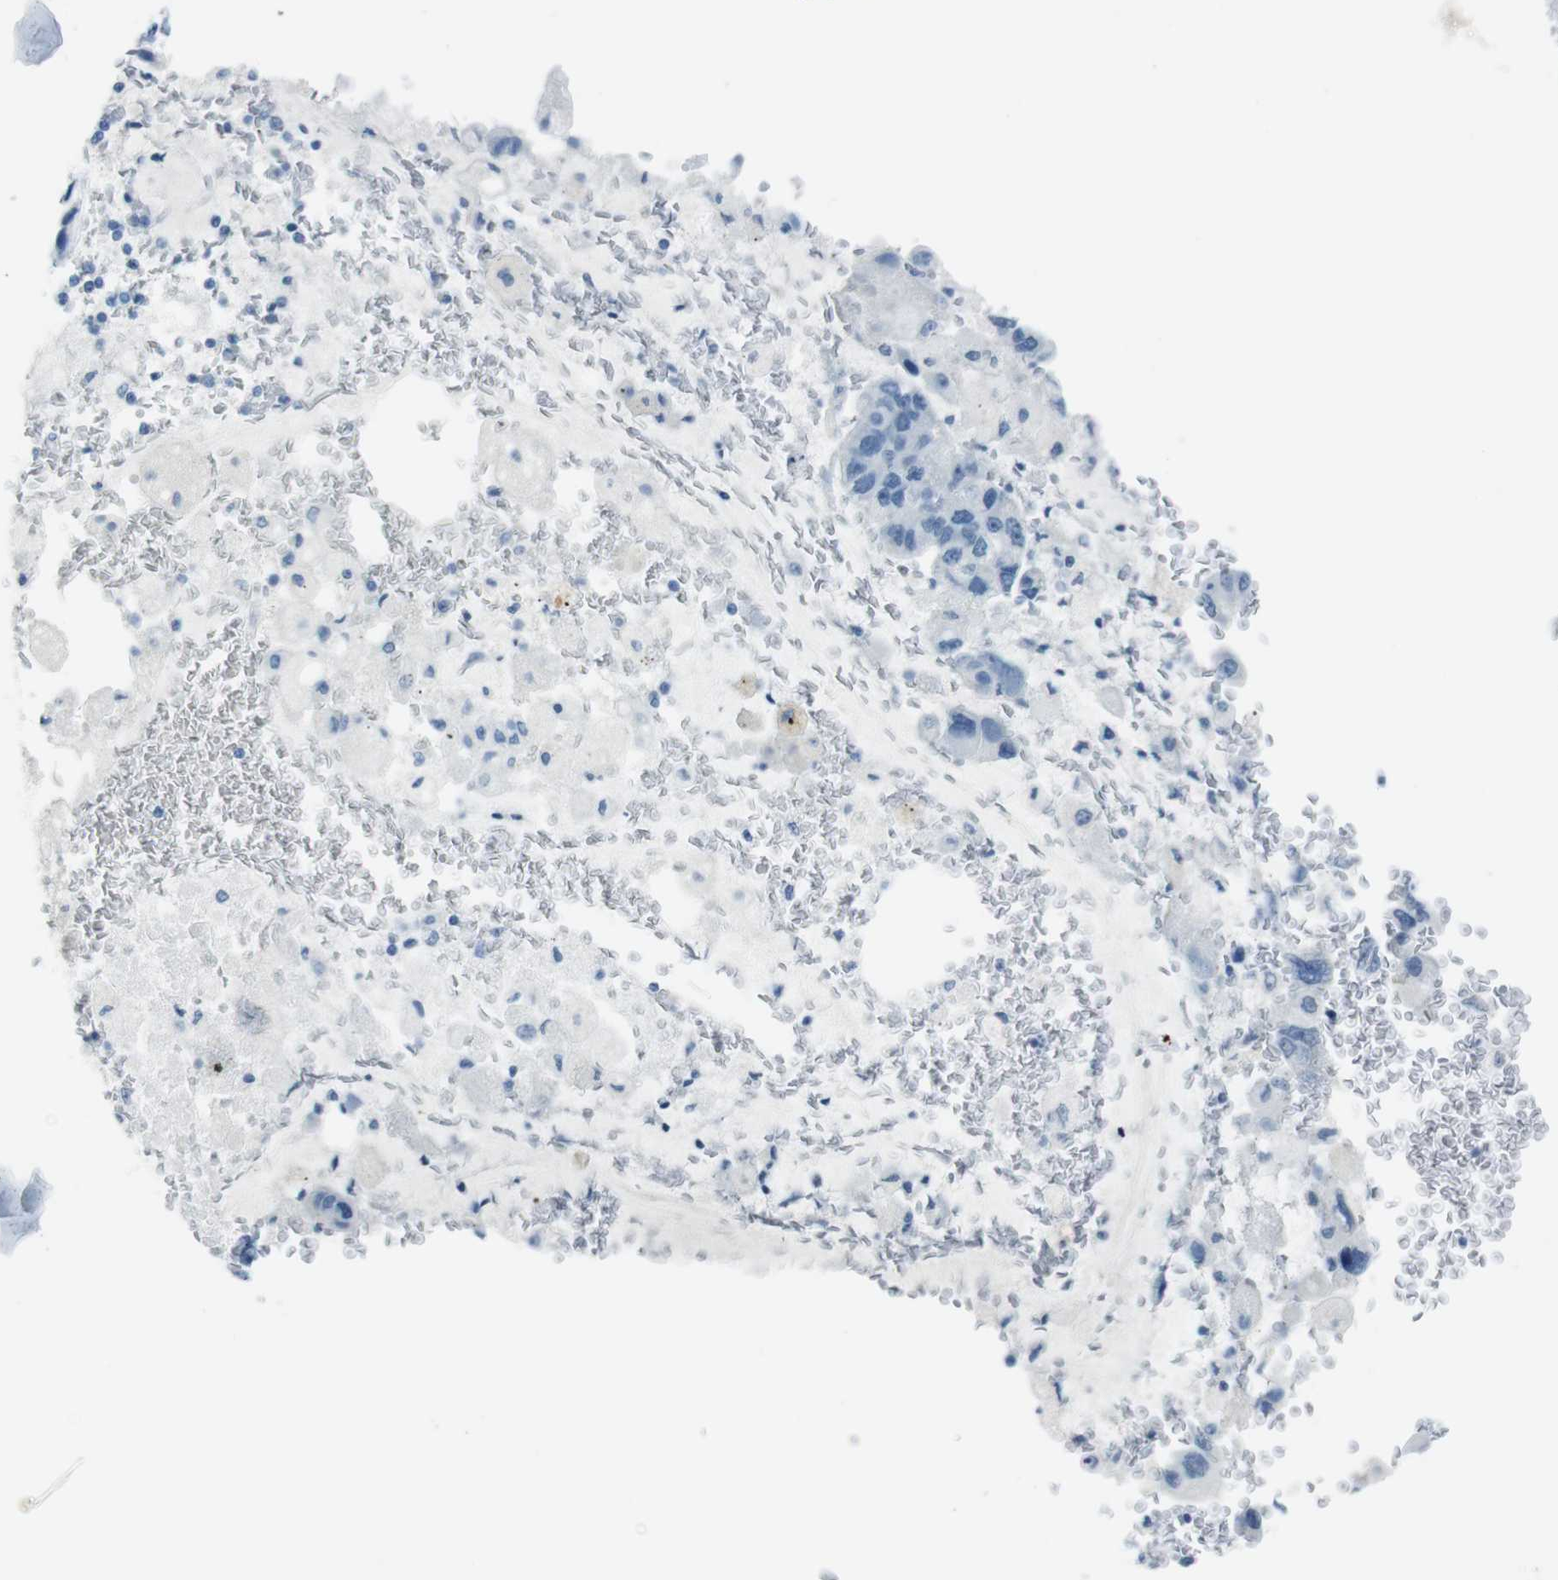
{"staining": {"intensity": "negative", "quantity": "none", "location": "none"}, "tissue": "bronchus", "cell_type": "Respiratory epithelial cells", "image_type": "normal", "snomed": [{"axis": "morphology", "description": "Normal tissue, NOS"}, {"axis": "morphology", "description": "Adenocarcinoma, NOS"}, {"axis": "morphology", "description": "Adenocarcinoma, metastatic, NOS"}, {"axis": "topography", "description": "Lymph node"}, {"axis": "topography", "description": "Bronchus"}, {"axis": "topography", "description": "Lung"}], "caption": "The photomicrograph demonstrates no significant positivity in respiratory epithelial cells of bronchus. (DAB IHC, high magnification).", "gene": "TMEM207", "patient": {"sex": "female", "age": 54}}